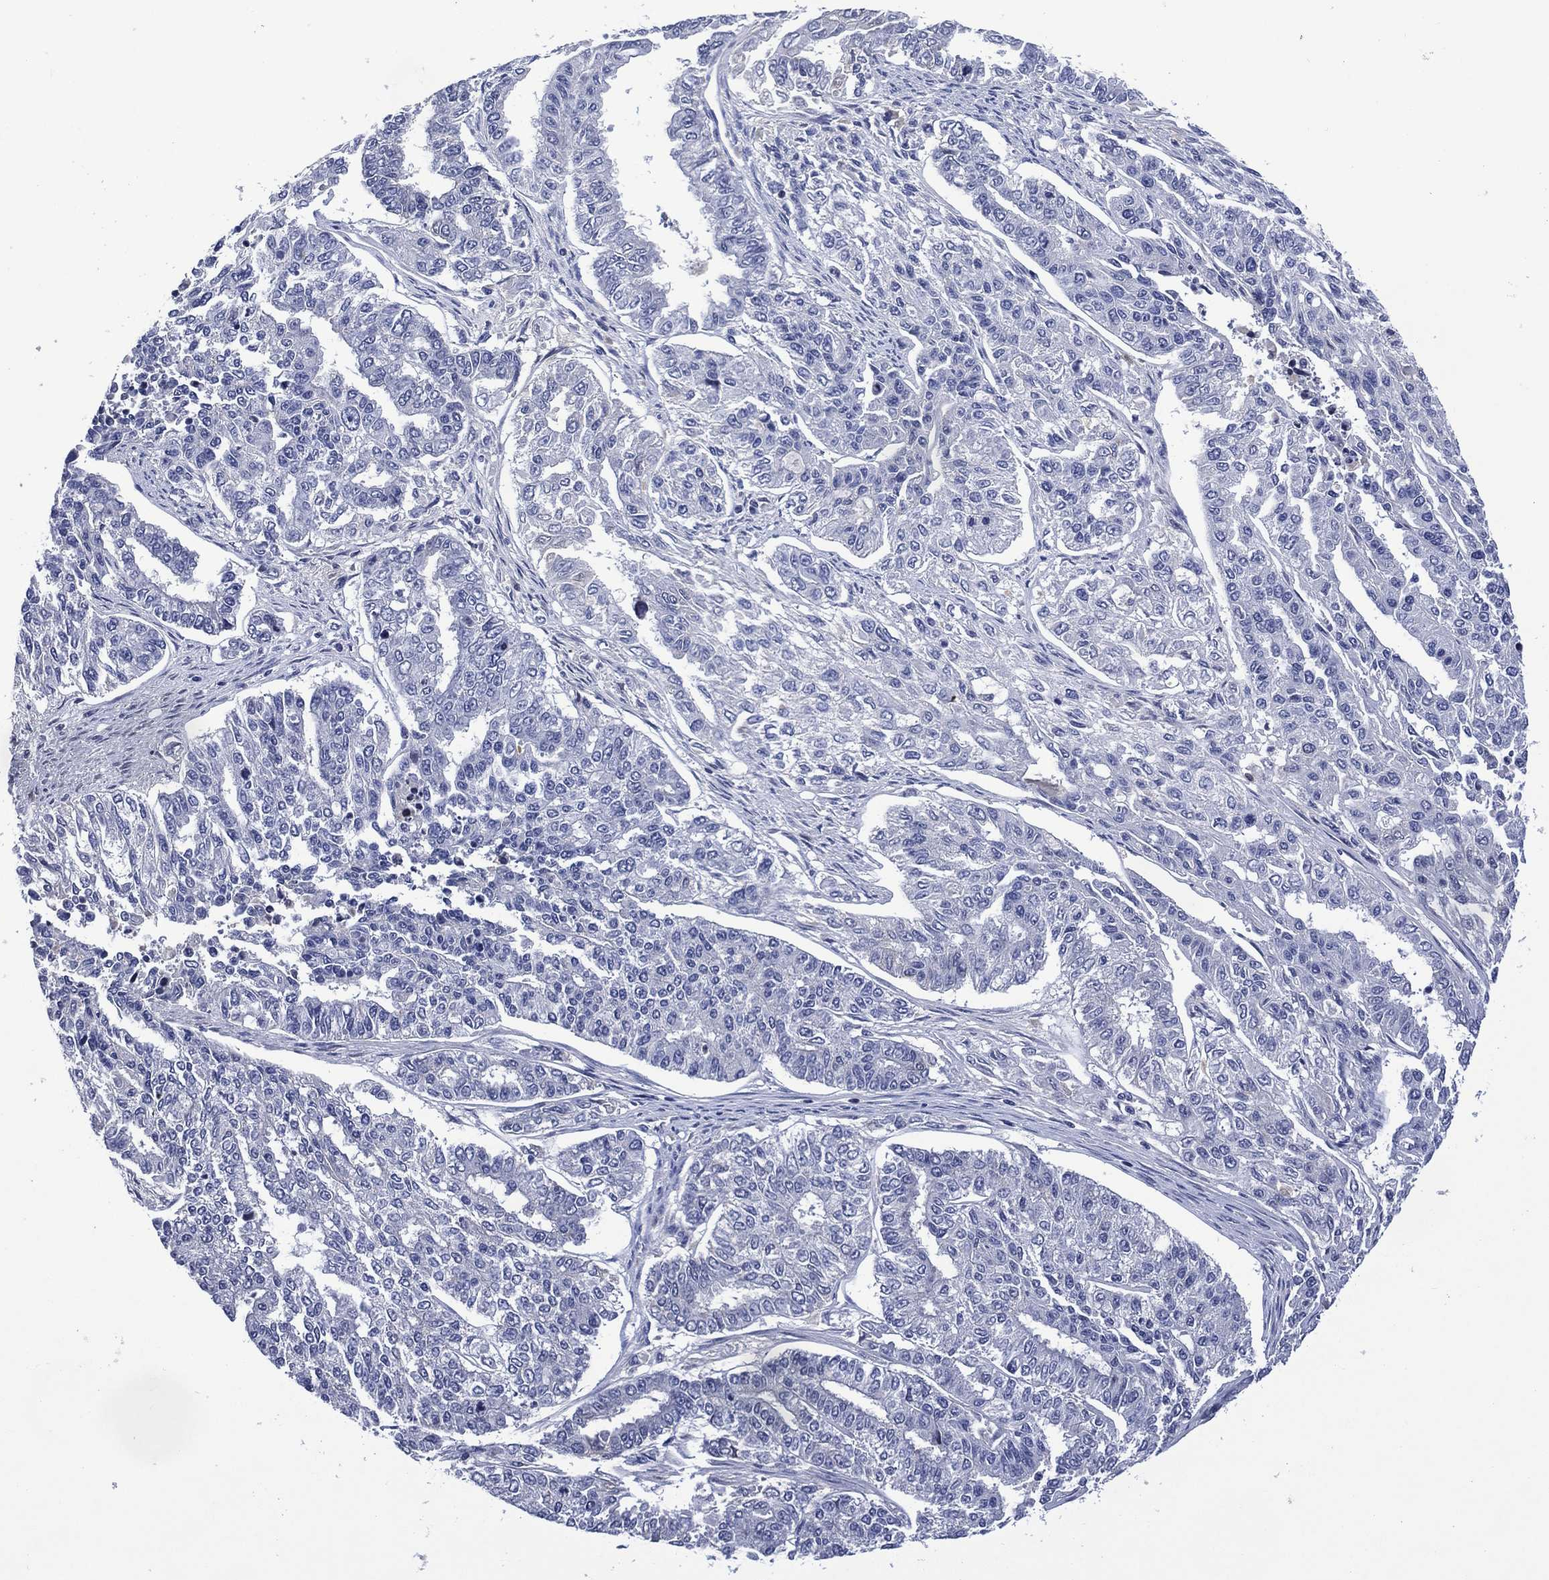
{"staining": {"intensity": "negative", "quantity": "none", "location": "none"}, "tissue": "endometrial cancer", "cell_type": "Tumor cells", "image_type": "cancer", "snomed": [{"axis": "morphology", "description": "Adenocarcinoma, NOS"}, {"axis": "topography", "description": "Uterus"}], "caption": "DAB immunohistochemical staining of adenocarcinoma (endometrial) reveals no significant positivity in tumor cells. (Brightfield microscopy of DAB immunohistochemistry (IHC) at high magnification).", "gene": "USP26", "patient": {"sex": "female", "age": 59}}